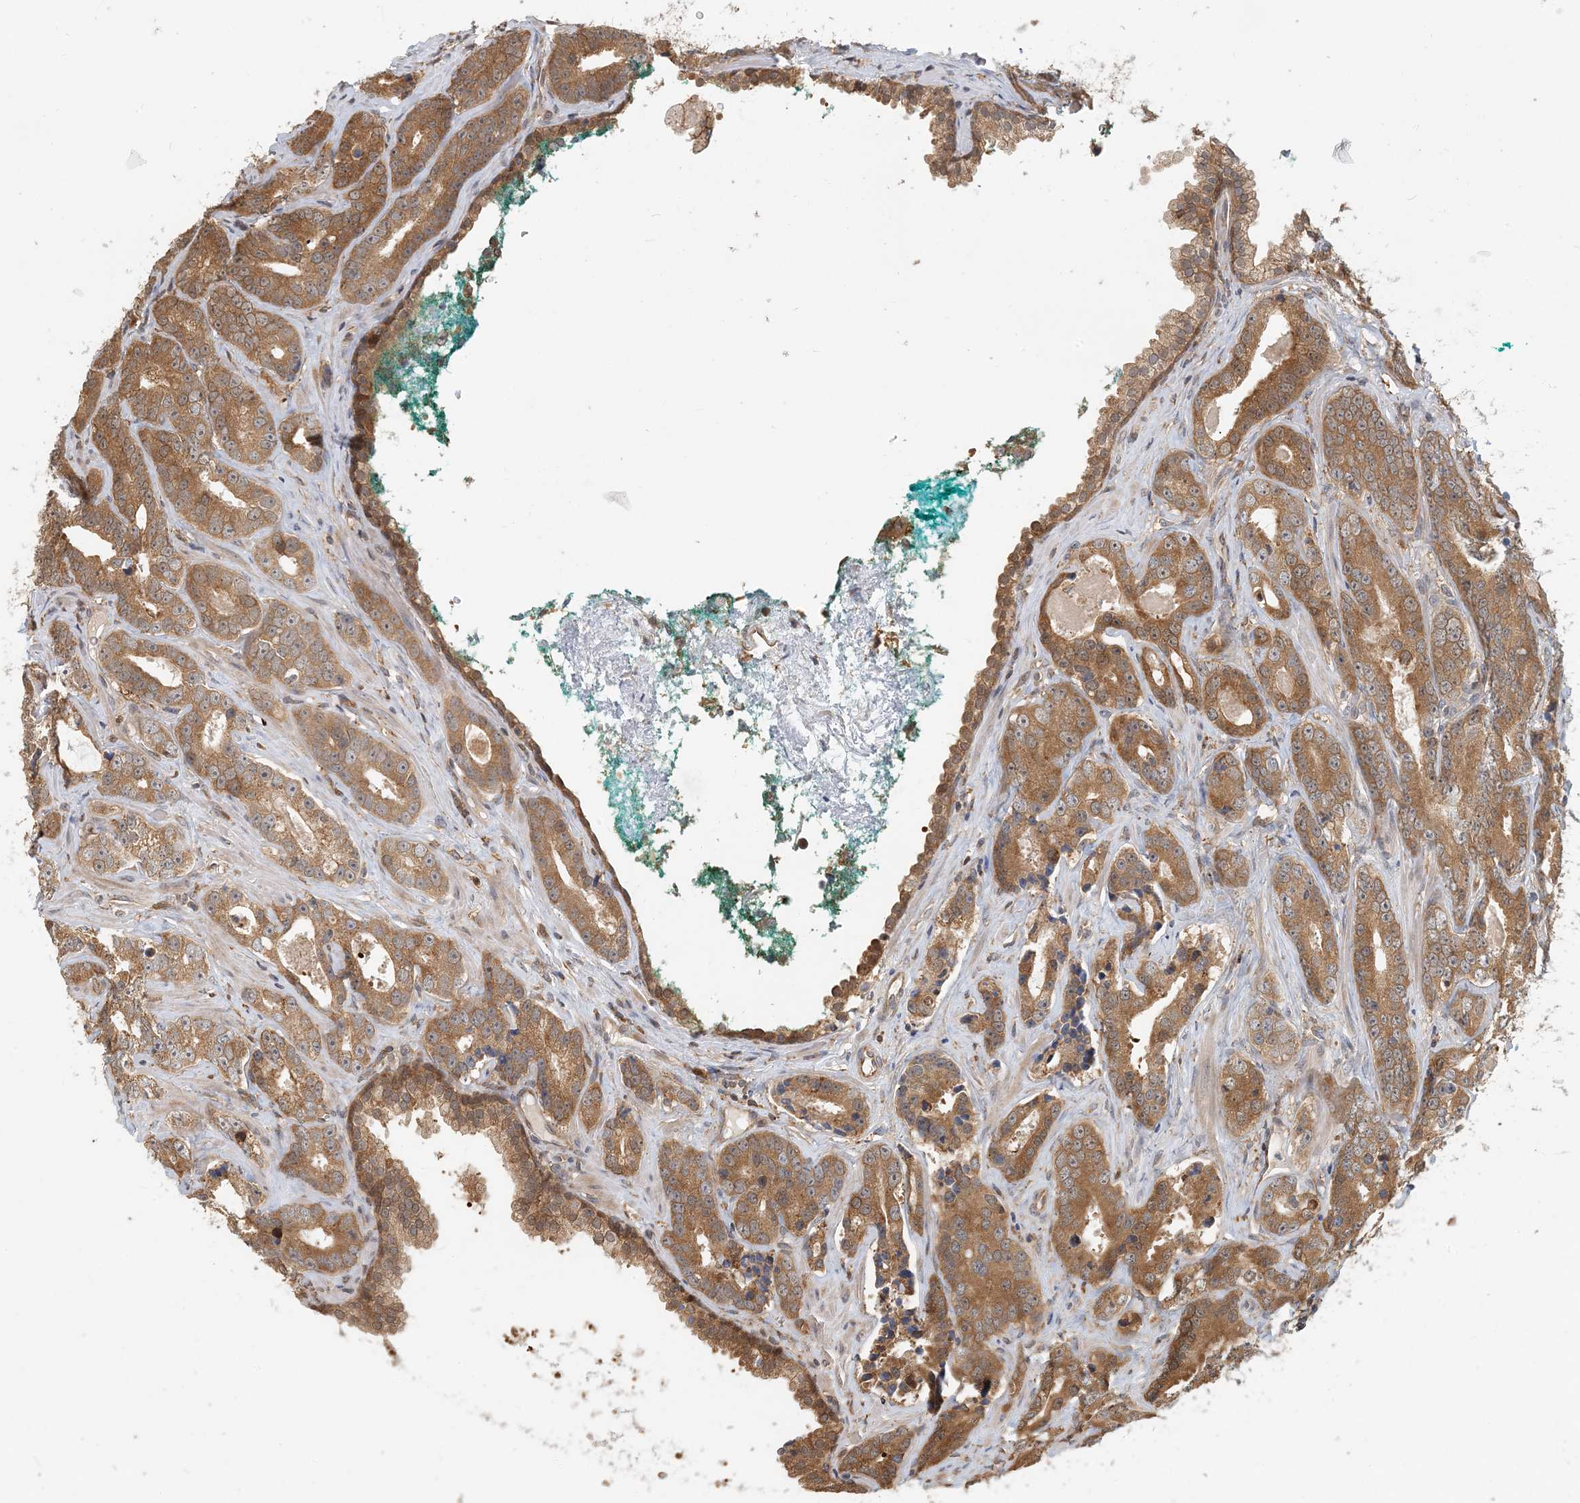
{"staining": {"intensity": "moderate", "quantity": ">75%", "location": "cytoplasmic/membranous"}, "tissue": "prostate cancer", "cell_type": "Tumor cells", "image_type": "cancer", "snomed": [{"axis": "morphology", "description": "Adenocarcinoma, High grade"}, {"axis": "topography", "description": "Prostate"}], "caption": "Tumor cells display moderate cytoplasmic/membranous positivity in approximately >75% of cells in prostate cancer (adenocarcinoma (high-grade)).", "gene": "HNMT", "patient": {"sex": "male", "age": 62}}